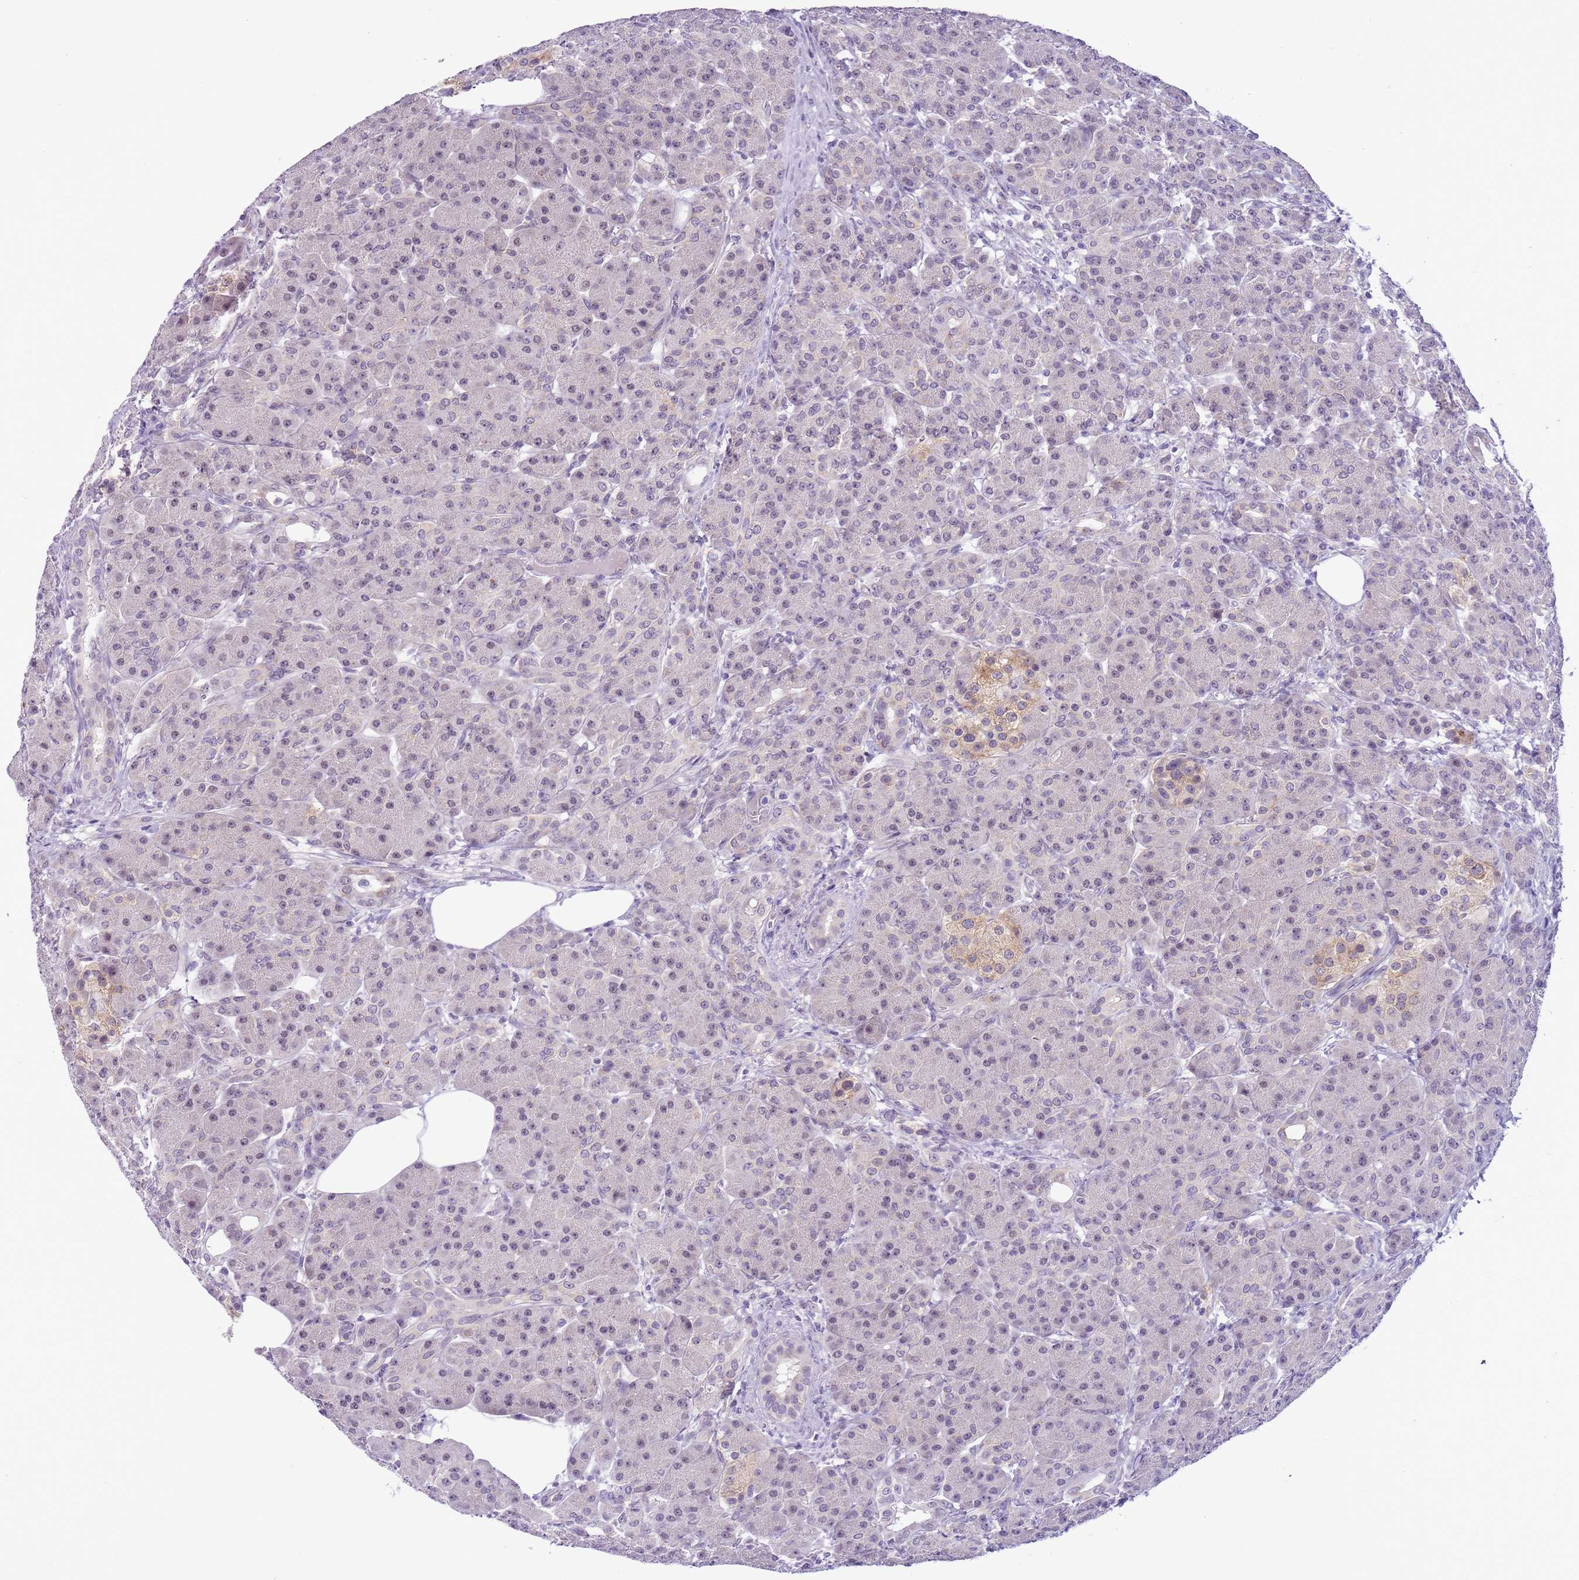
{"staining": {"intensity": "weak", "quantity": "25%-75%", "location": "cytoplasmic/membranous"}, "tissue": "pancreas", "cell_type": "Exocrine glandular cells", "image_type": "normal", "snomed": [{"axis": "morphology", "description": "Normal tissue, NOS"}, {"axis": "topography", "description": "Pancreas"}], "caption": "A high-resolution photomicrograph shows immunohistochemistry (IHC) staining of benign pancreas, which displays weak cytoplasmic/membranous expression in approximately 25%-75% of exocrine glandular cells. The staining was performed using DAB (3,3'-diaminobenzidine) to visualize the protein expression in brown, while the nuclei were stained in blue with hematoxylin (Magnification: 20x).", "gene": "FAM120C", "patient": {"sex": "male", "age": 63}}